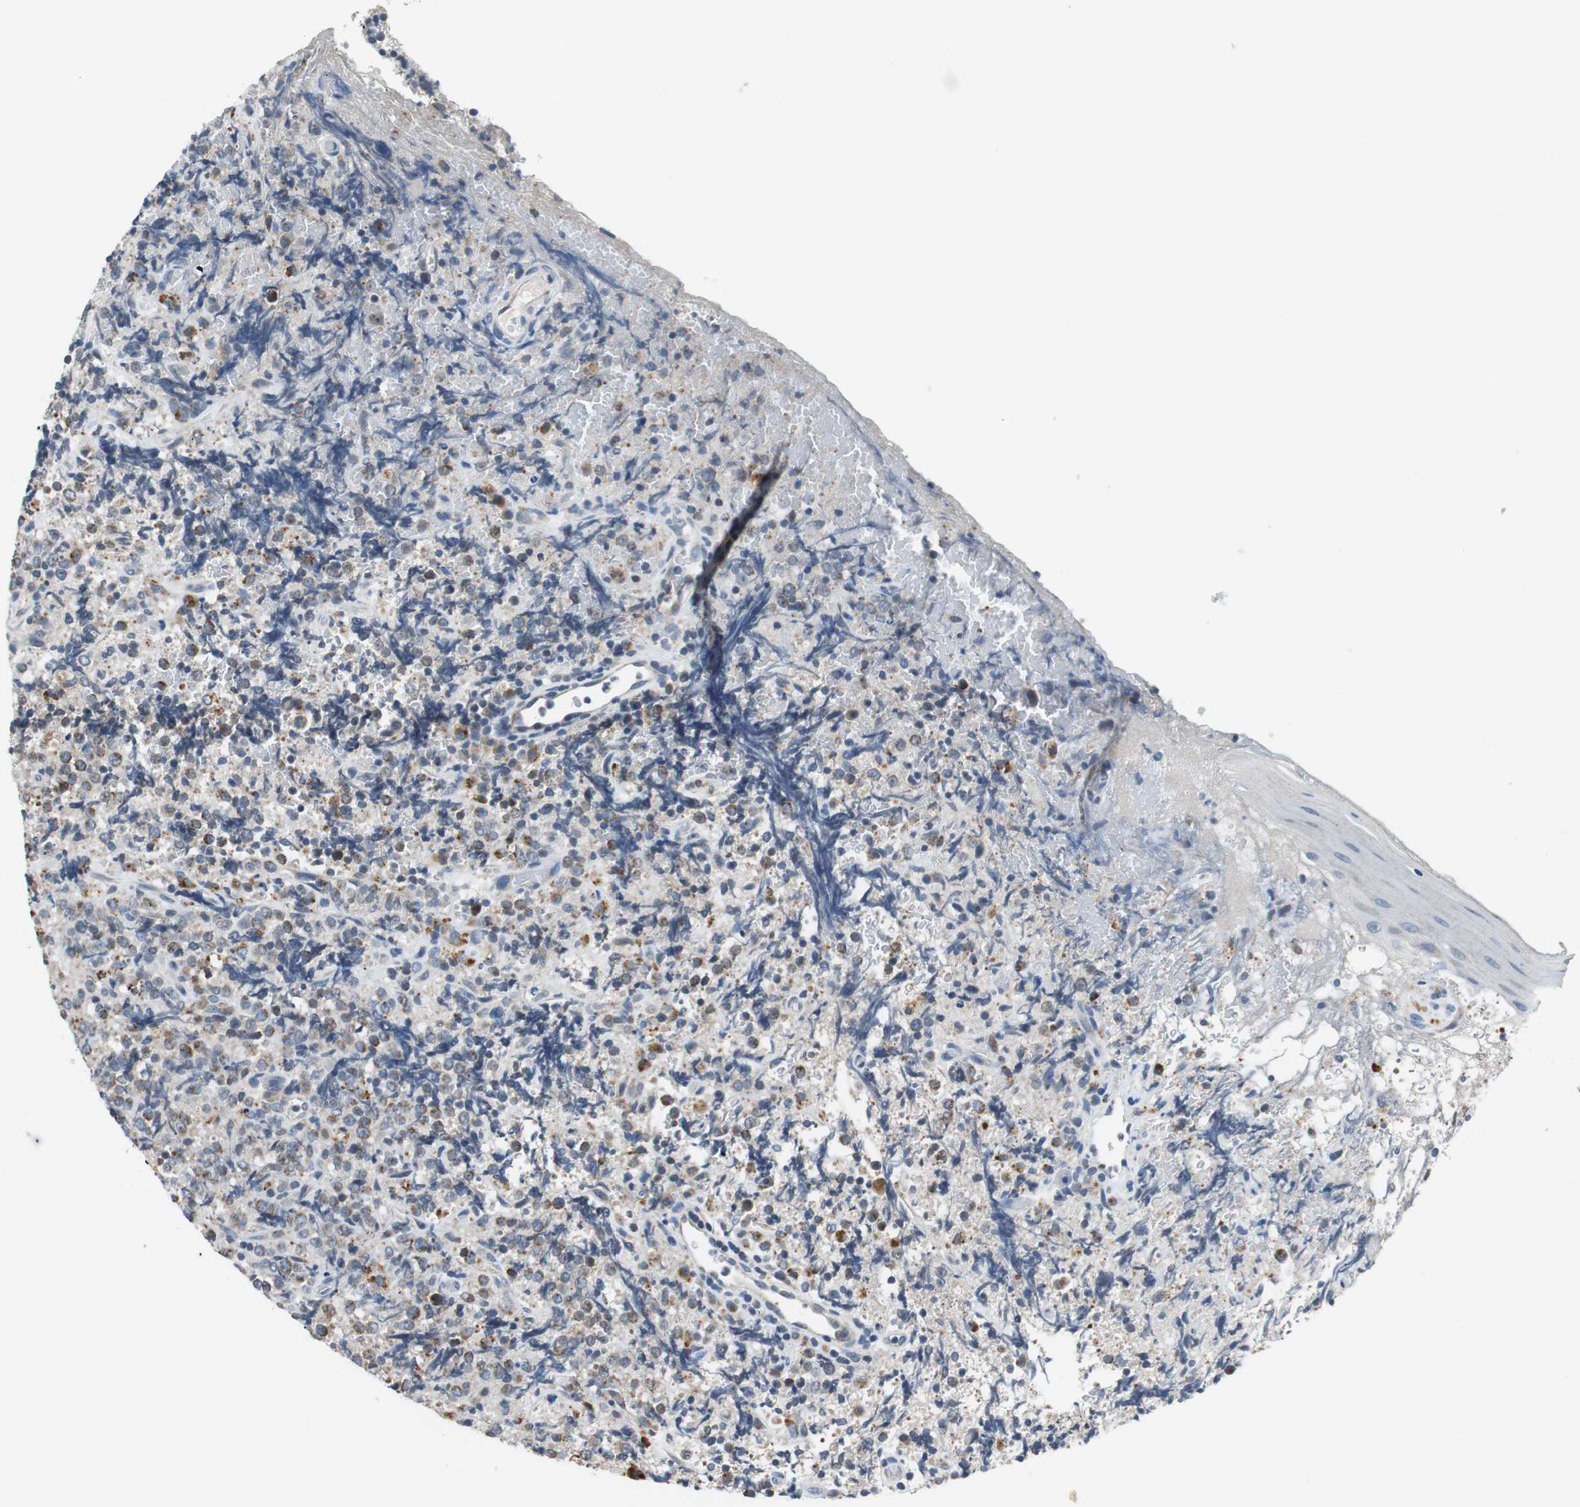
{"staining": {"intensity": "weak", "quantity": "<25%", "location": "cytoplasmic/membranous"}, "tissue": "lymphoma", "cell_type": "Tumor cells", "image_type": "cancer", "snomed": [{"axis": "morphology", "description": "Malignant lymphoma, non-Hodgkin's type, High grade"}, {"axis": "topography", "description": "Tonsil"}], "caption": "This is a image of immunohistochemistry (IHC) staining of malignant lymphoma, non-Hodgkin's type (high-grade), which shows no expression in tumor cells.", "gene": "NLGN1", "patient": {"sex": "female", "age": 36}}